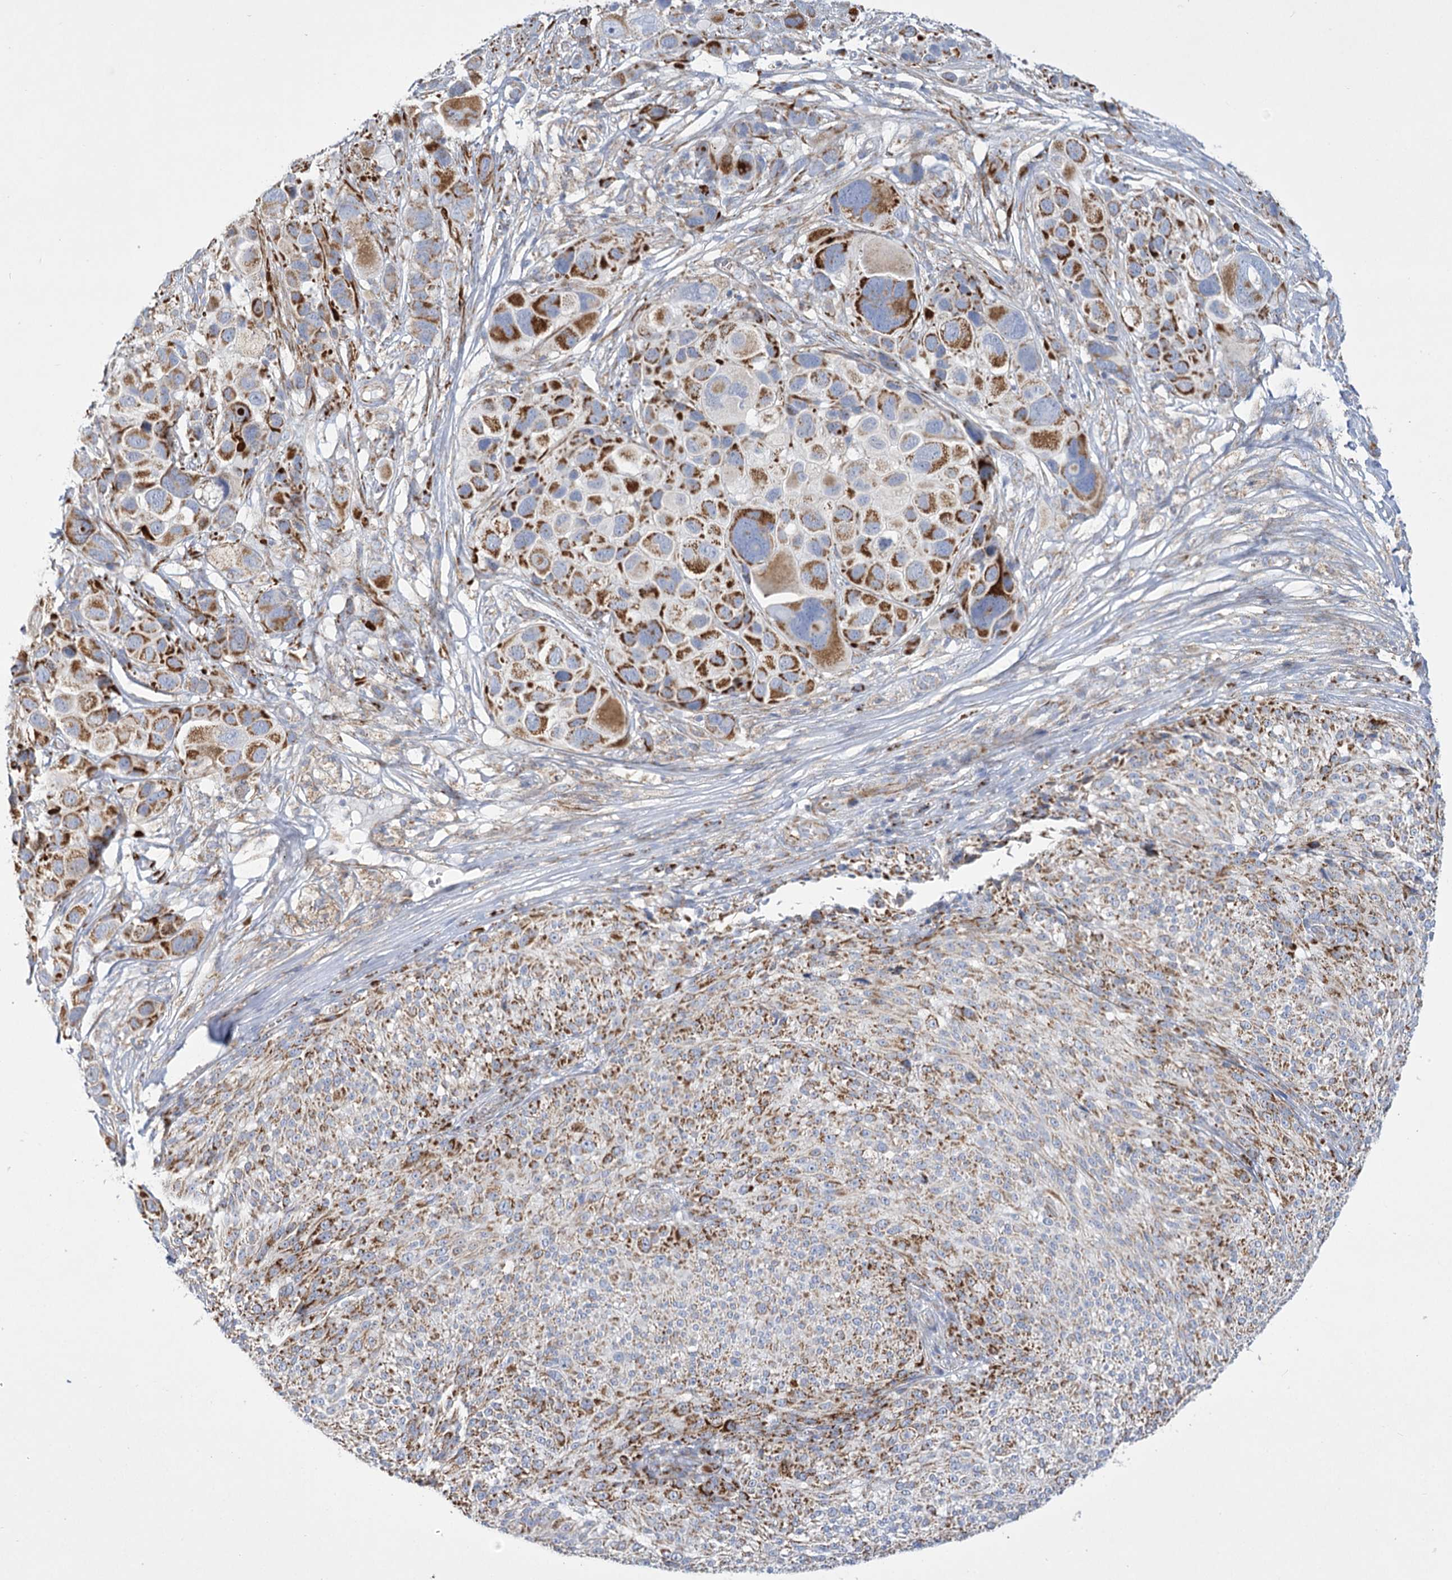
{"staining": {"intensity": "strong", "quantity": "25%-75%", "location": "cytoplasmic/membranous"}, "tissue": "melanoma", "cell_type": "Tumor cells", "image_type": "cancer", "snomed": [{"axis": "morphology", "description": "Malignant melanoma, NOS"}, {"axis": "topography", "description": "Skin of trunk"}], "caption": "Human malignant melanoma stained for a protein (brown) shows strong cytoplasmic/membranous positive positivity in approximately 25%-75% of tumor cells.", "gene": "DHTKD1", "patient": {"sex": "male", "age": 71}}